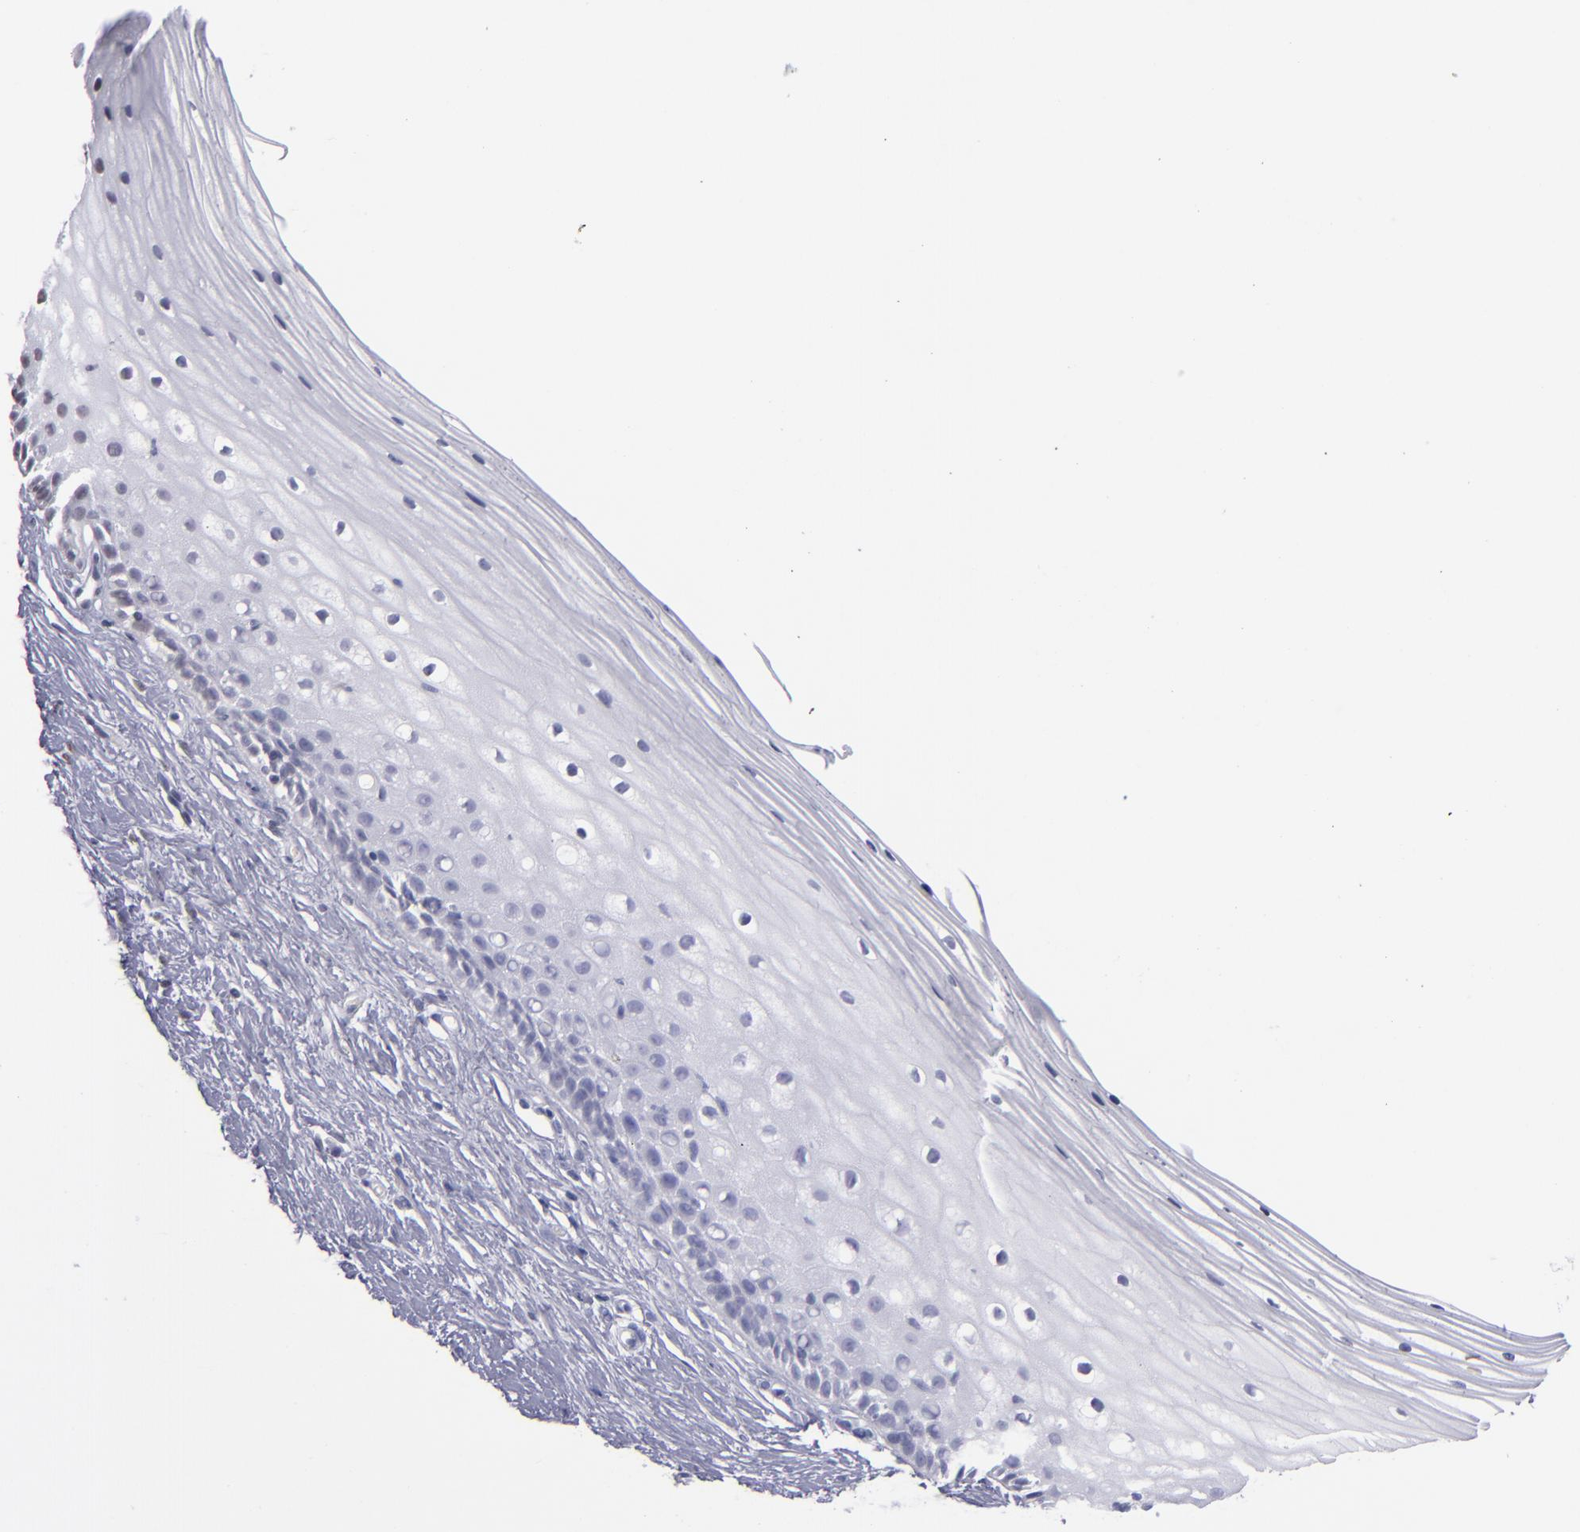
{"staining": {"intensity": "moderate", "quantity": ">75%", "location": "nuclear"}, "tissue": "cervix", "cell_type": "Glandular cells", "image_type": "normal", "snomed": [{"axis": "morphology", "description": "Normal tissue, NOS"}, {"axis": "topography", "description": "Cervix"}], "caption": "Glandular cells reveal medium levels of moderate nuclear expression in approximately >75% of cells in normal human cervix. (DAB = brown stain, brightfield microscopy at high magnification).", "gene": "MLLT3", "patient": {"sex": "female", "age": 40}}